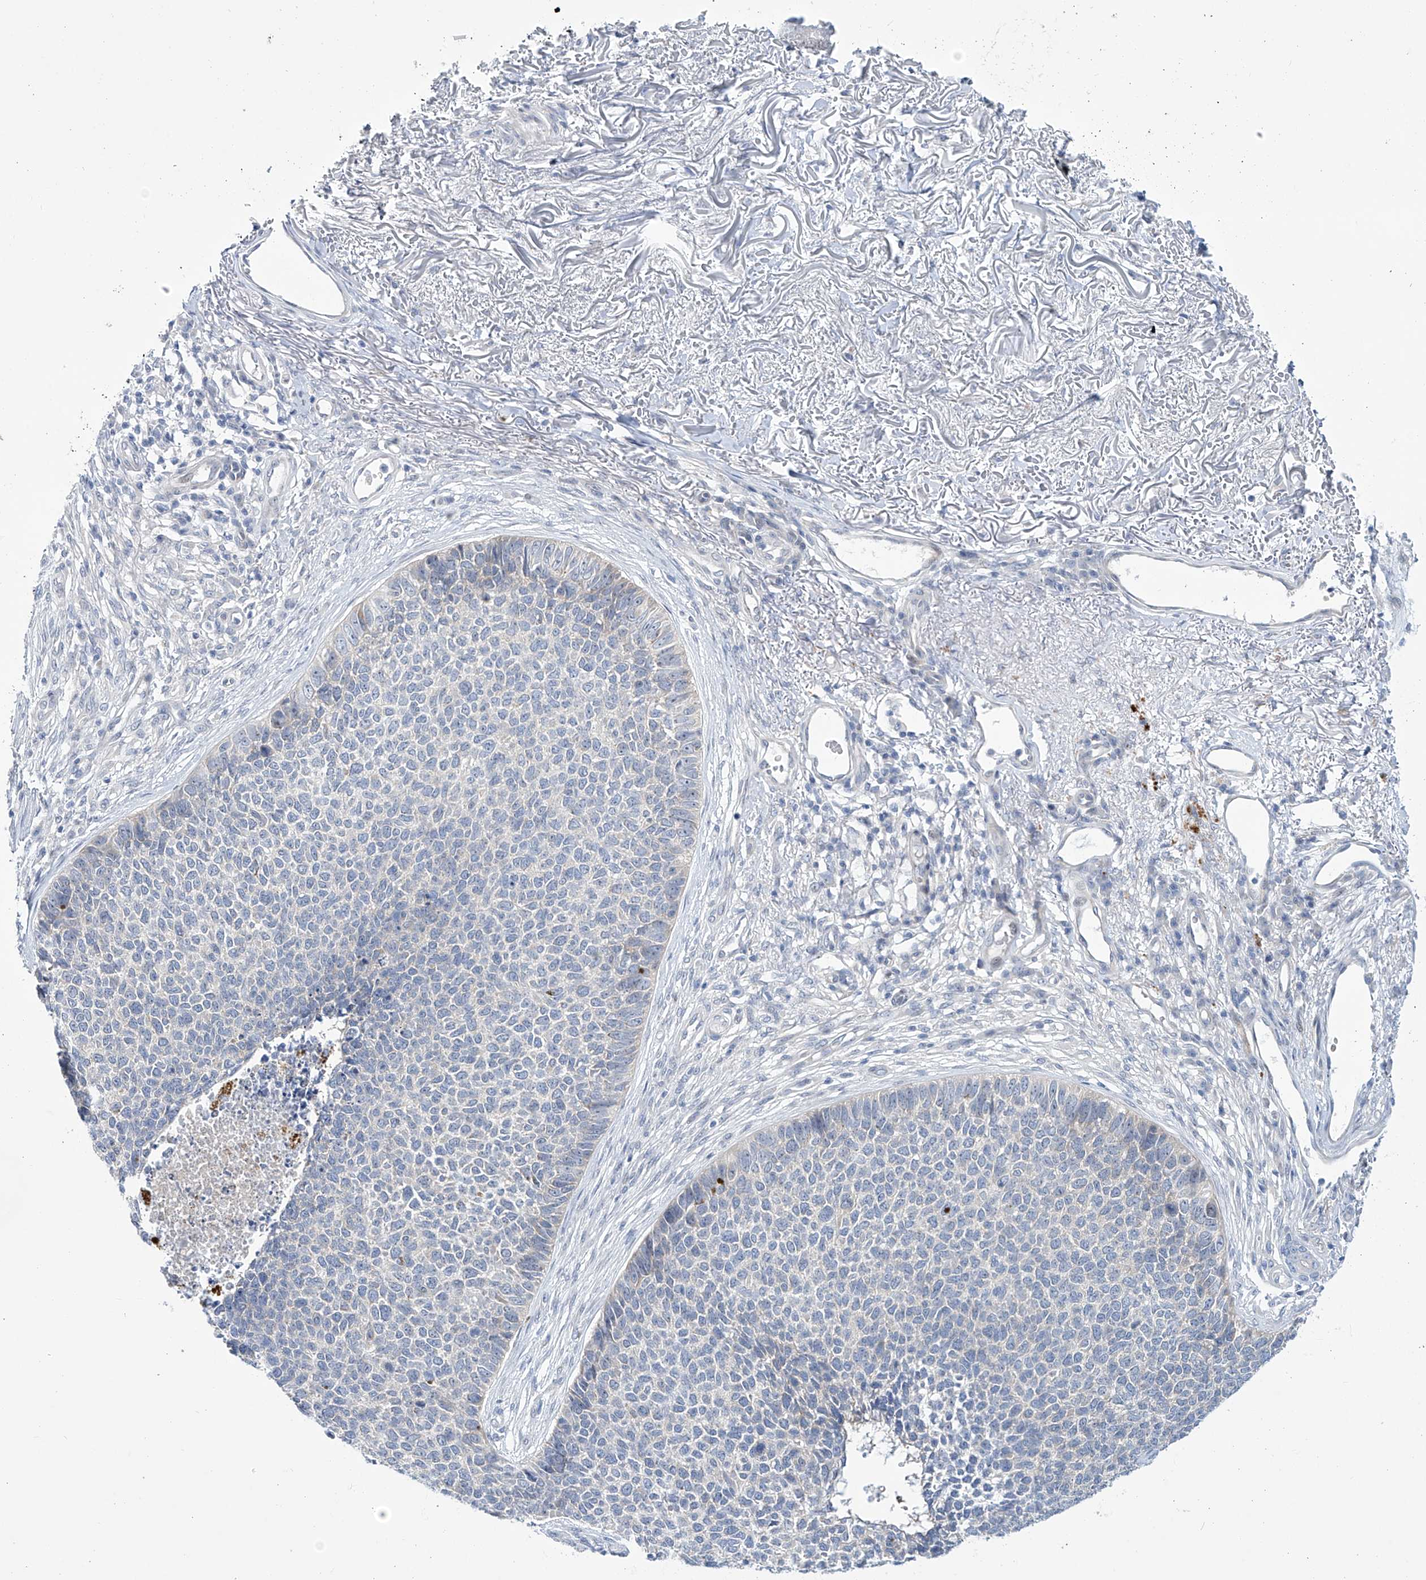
{"staining": {"intensity": "negative", "quantity": "none", "location": "none"}, "tissue": "skin cancer", "cell_type": "Tumor cells", "image_type": "cancer", "snomed": [{"axis": "morphology", "description": "Basal cell carcinoma"}, {"axis": "topography", "description": "Skin"}], "caption": "Tumor cells show no significant staining in skin basal cell carcinoma.", "gene": "TRIM60", "patient": {"sex": "female", "age": 84}}